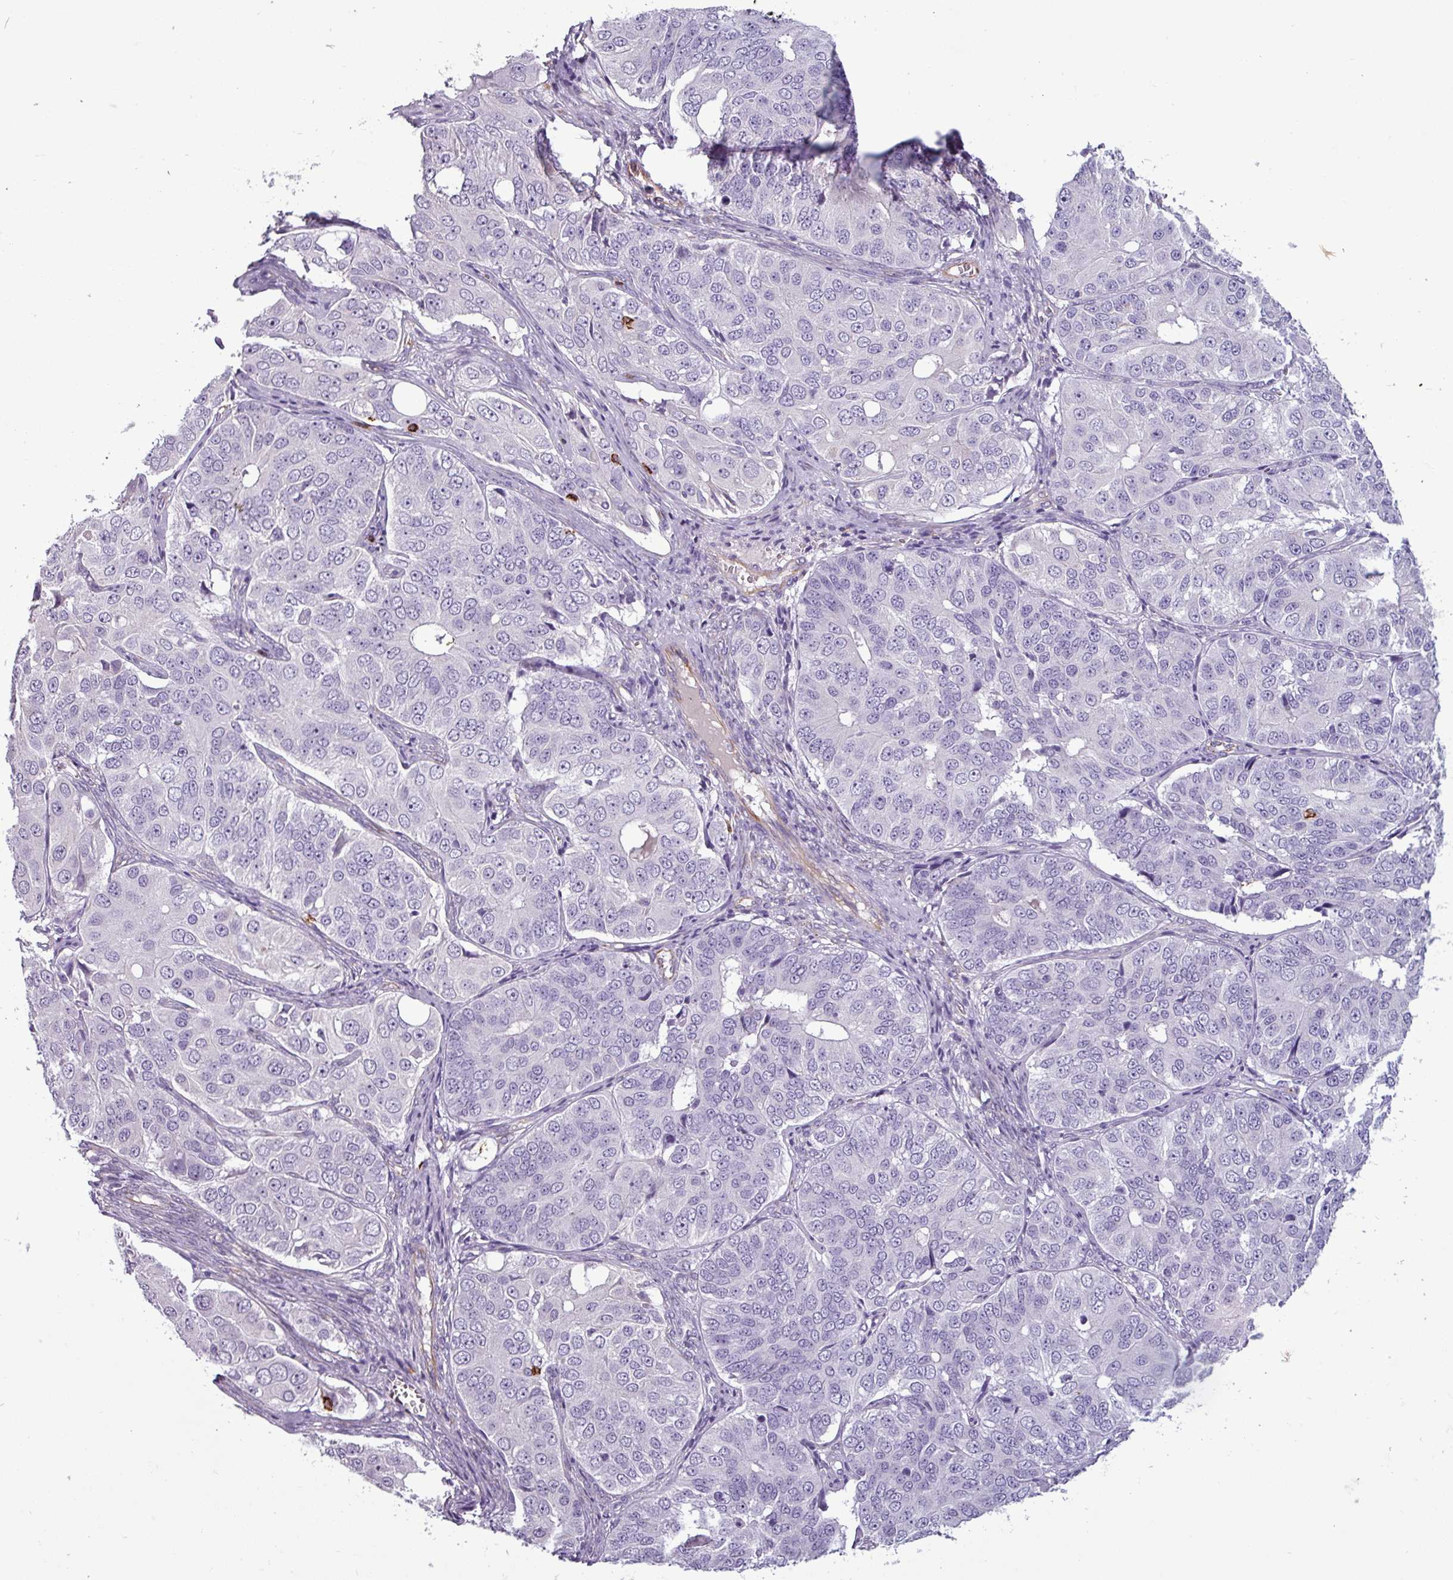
{"staining": {"intensity": "negative", "quantity": "none", "location": "none"}, "tissue": "ovarian cancer", "cell_type": "Tumor cells", "image_type": "cancer", "snomed": [{"axis": "morphology", "description": "Carcinoma, endometroid"}, {"axis": "topography", "description": "Ovary"}], "caption": "Tumor cells show no significant protein positivity in ovarian cancer. (Immunohistochemistry (ihc), brightfield microscopy, high magnification).", "gene": "CD8A", "patient": {"sex": "female", "age": 51}}